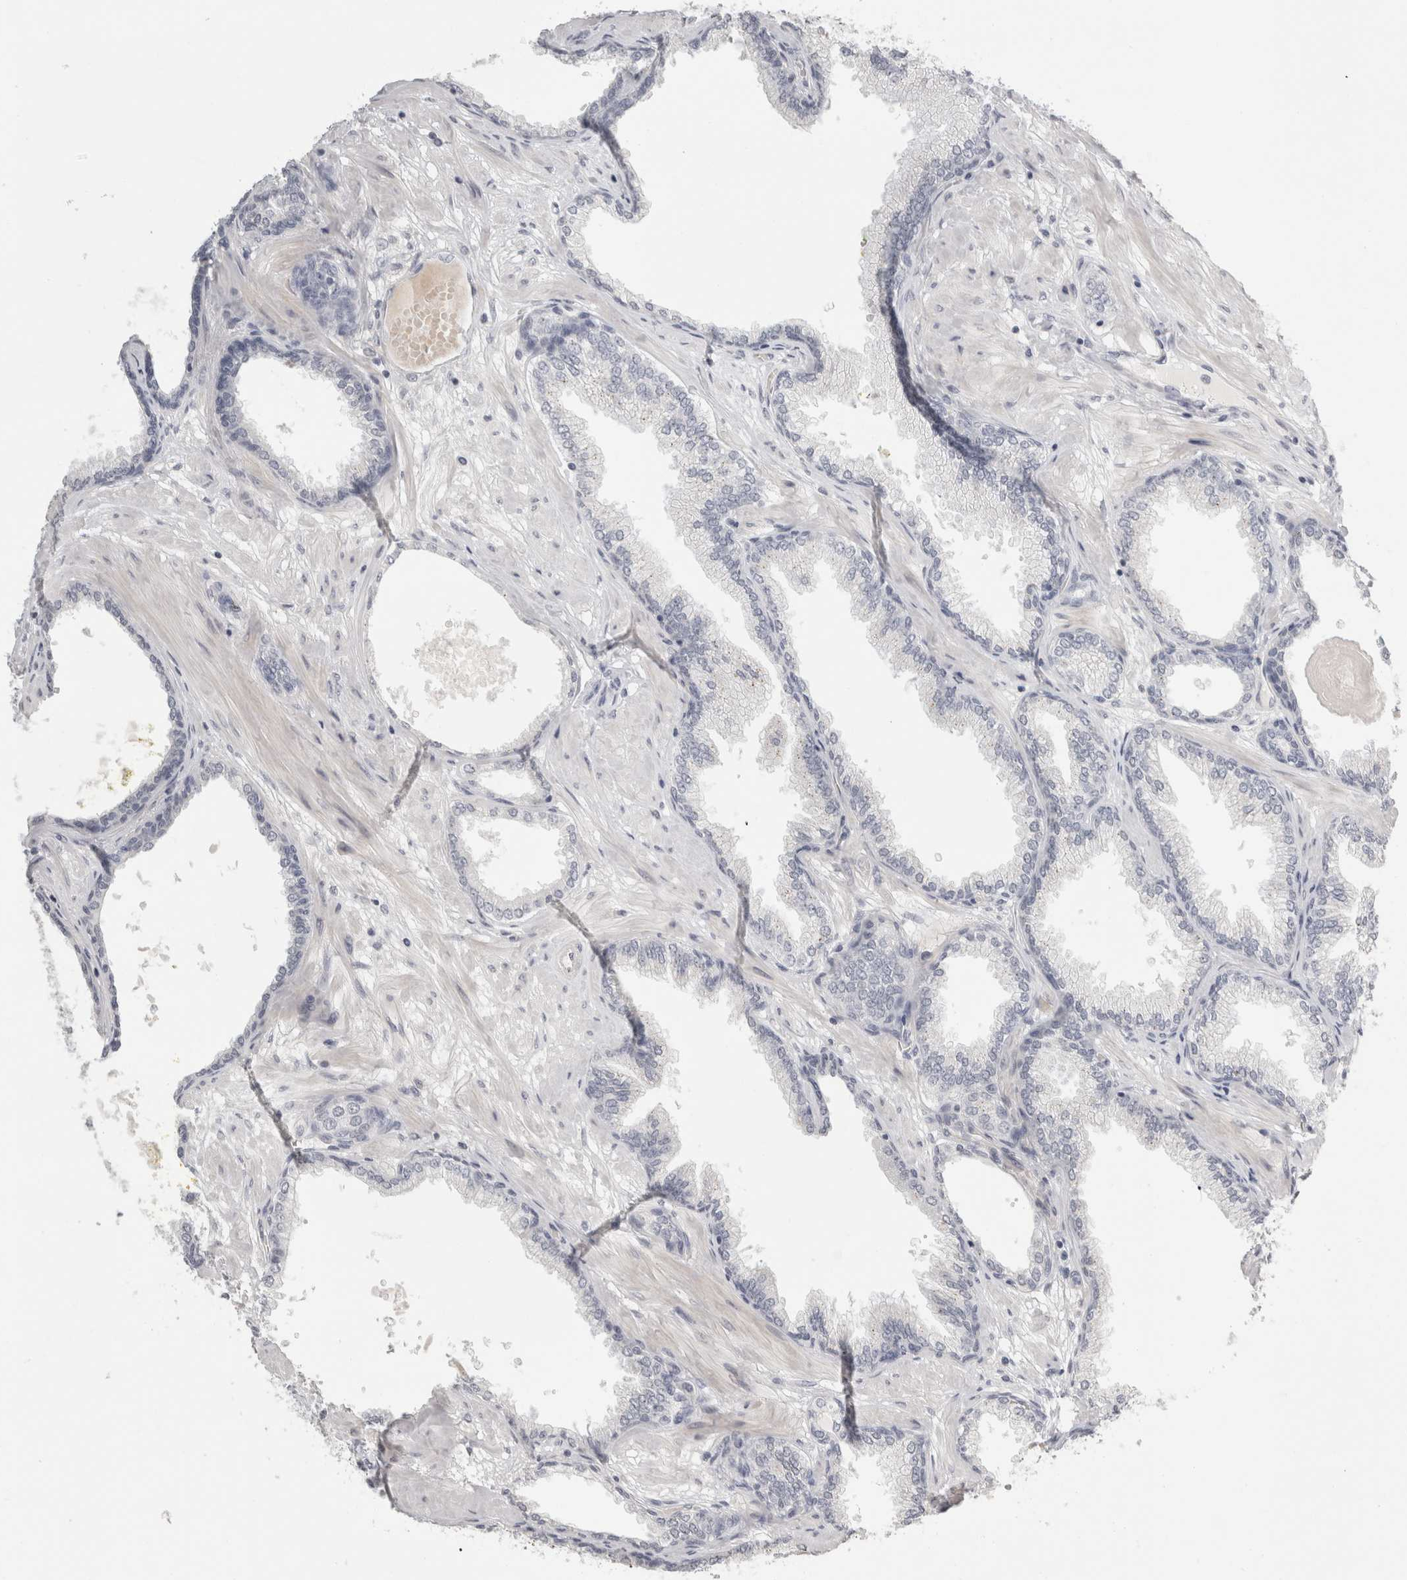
{"staining": {"intensity": "negative", "quantity": "none", "location": "none"}, "tissue": "prostate cancer", "cell_type": "Tumor cells", "image_type": "cancer", "snomed": [{"axis": "morphology", "description": "Adenocarcinoma, Low grade"}, {"axis": "topography", "description": "Prostate"}], "caption": "Image shows no significant protein staining in tumor cells of prostate cancer.", "gene": "FBLIM1", "patient": {"sex": "male", "age": 60}}